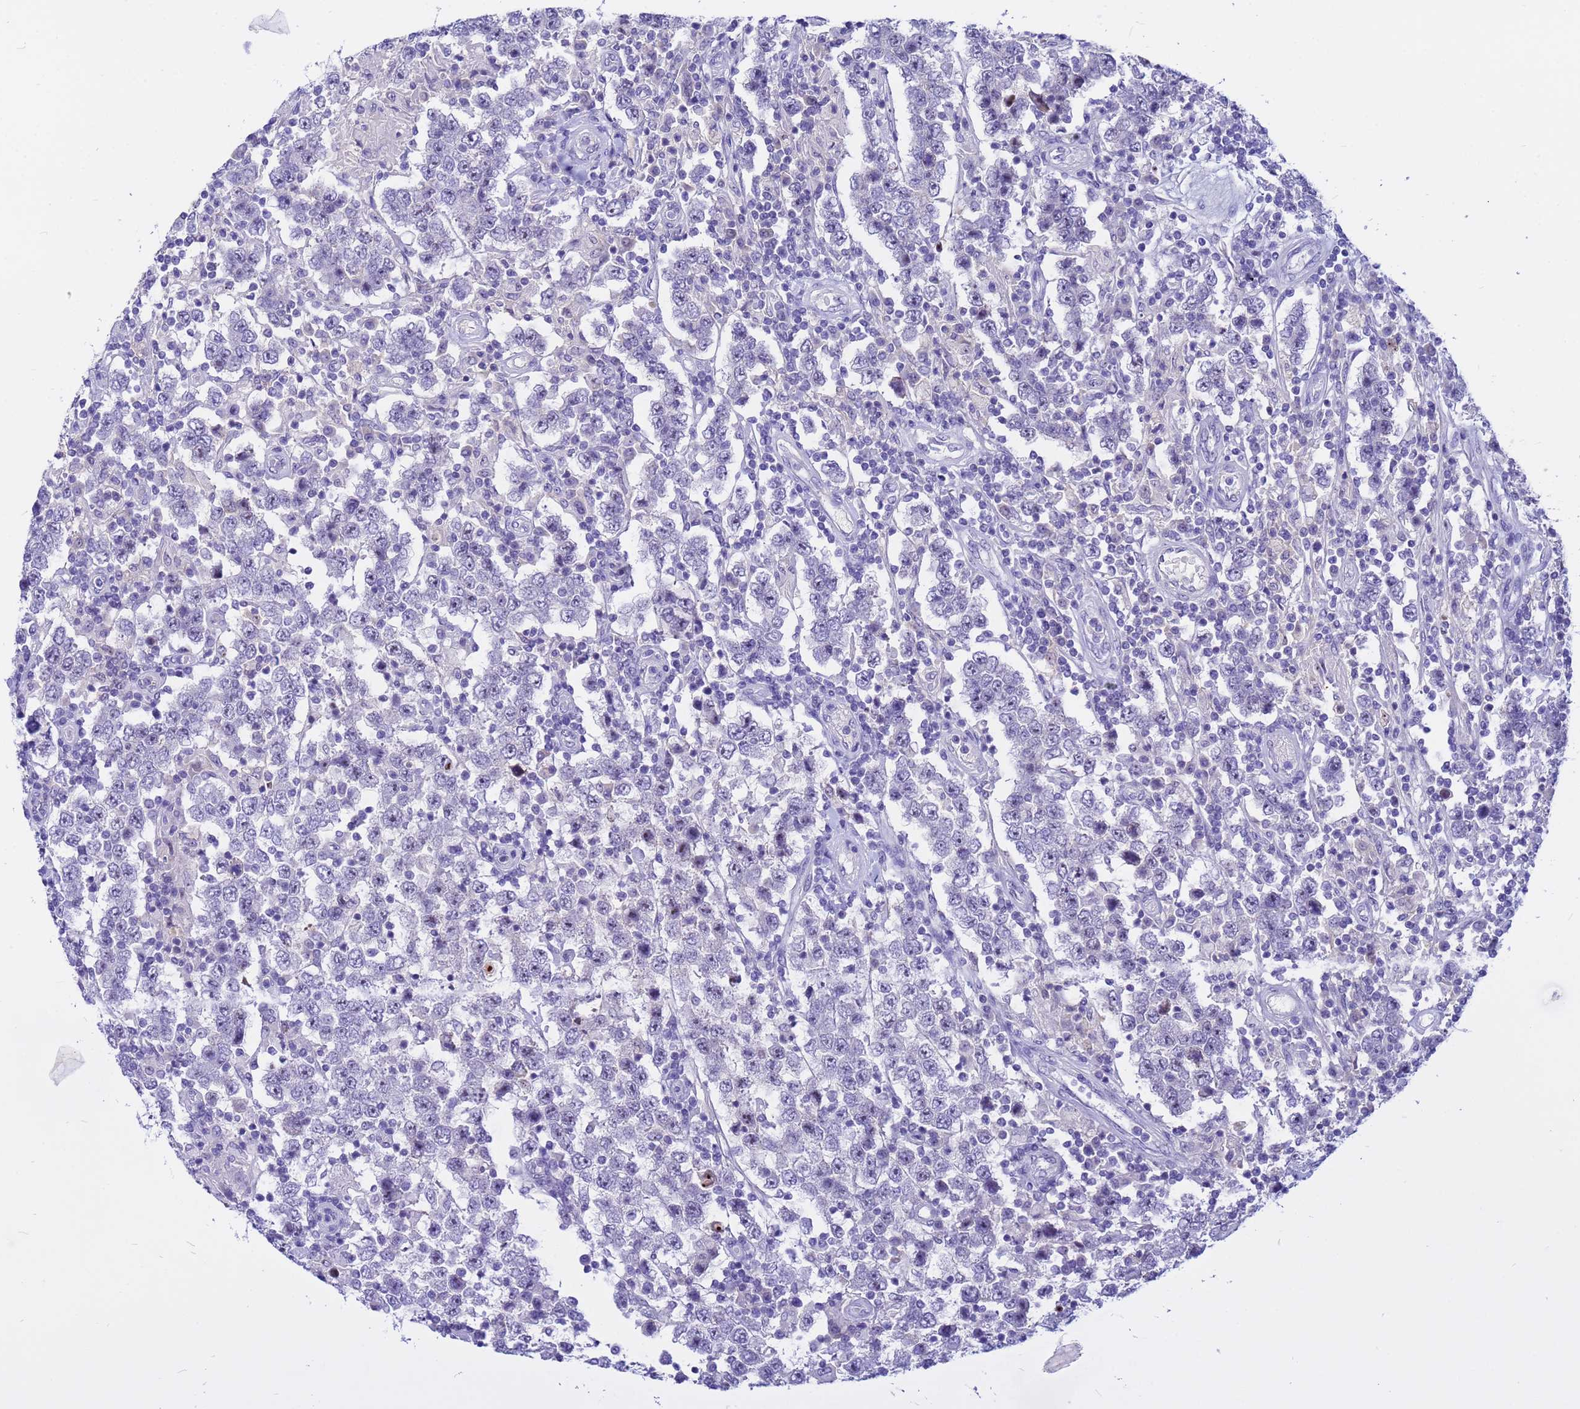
{"staining": {"intensity": "negative", "quantity": "none", "location": "none"}, "tissue": "testis cancer", "cell_type": "Tumor cells", "image_type": "cancer", "snomed": [{"axis": "morphology", "description": "Normal tissue, NOS"}, {"axis": "morphology", "description": "Urothelial carcinoma, High grade"}, {"axis": "morphology", "description": "Seminoma, NOS"}, {"axis": "morphology", "description": "Carcinoma, Embryonal, NOS"}, {"axis": "topography", "description": "Urinary bladder"}, {"axis": "topography", "description": "Testis"}], "caption": "DAB immunohistochemical staining of testis cancer displays no significant expression in tumor cells.", "gene": "DMRTC2", "patient": {"sex": "male", "age": 41}}